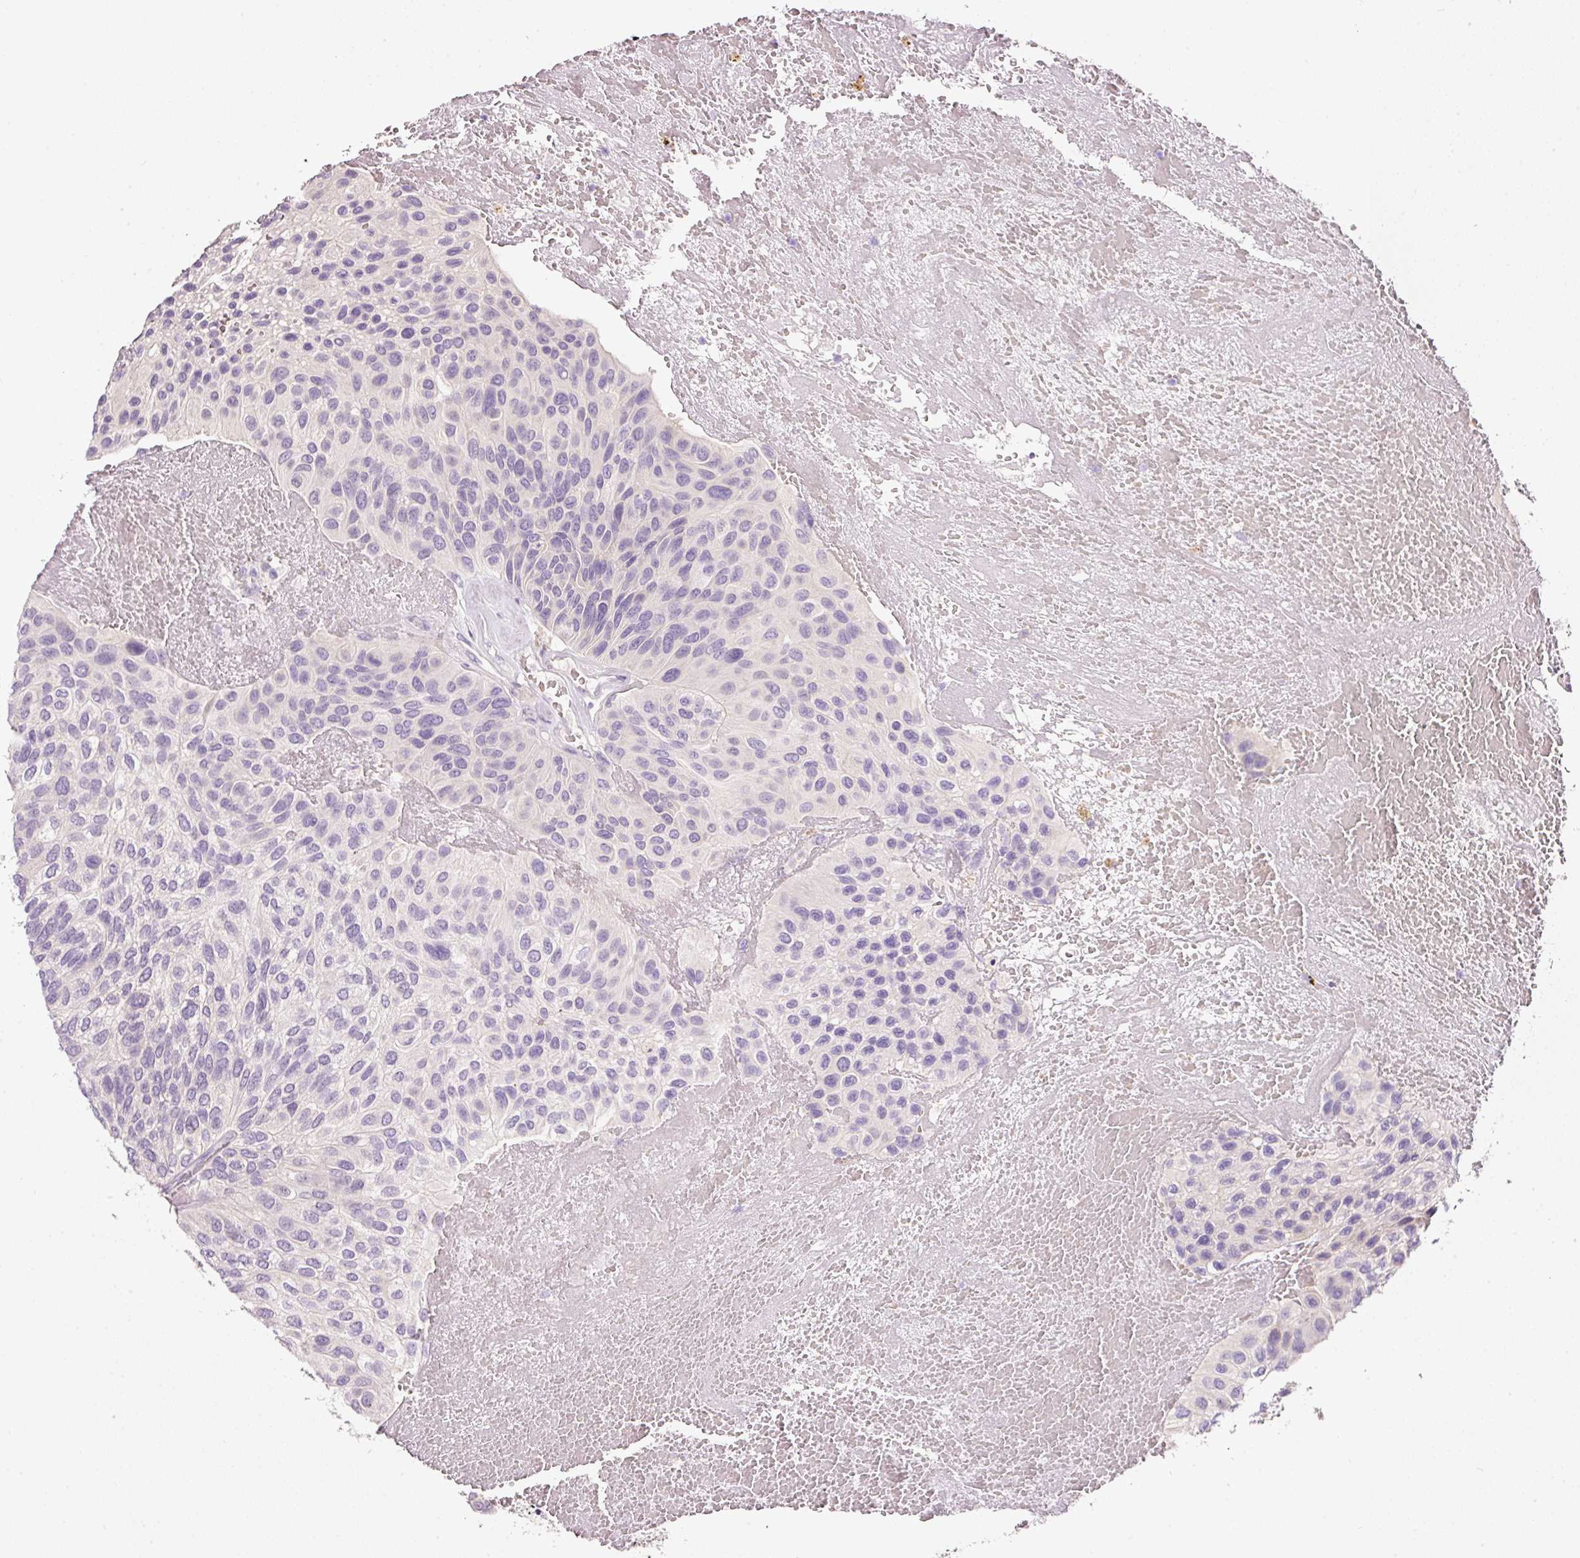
{"staining": {"intensity": "negative", "quantity": "none", "location": "none"}, "tissue": "urothelial cancer", "cell_type": "Tumor cells", "image_type": "cancer", "snomed": [{"axis": "morphology", "description": "Urothelial carcinoma, High grade"}, {"axis": "topography", "description": "Urinary bladder"}], "caption": "Urothelial cancer was stained to show a protein in brown. There is no significant positivity in tumor cells.", "gene": "TENT5C", "patient": {"sex": "male", "age": 66}}